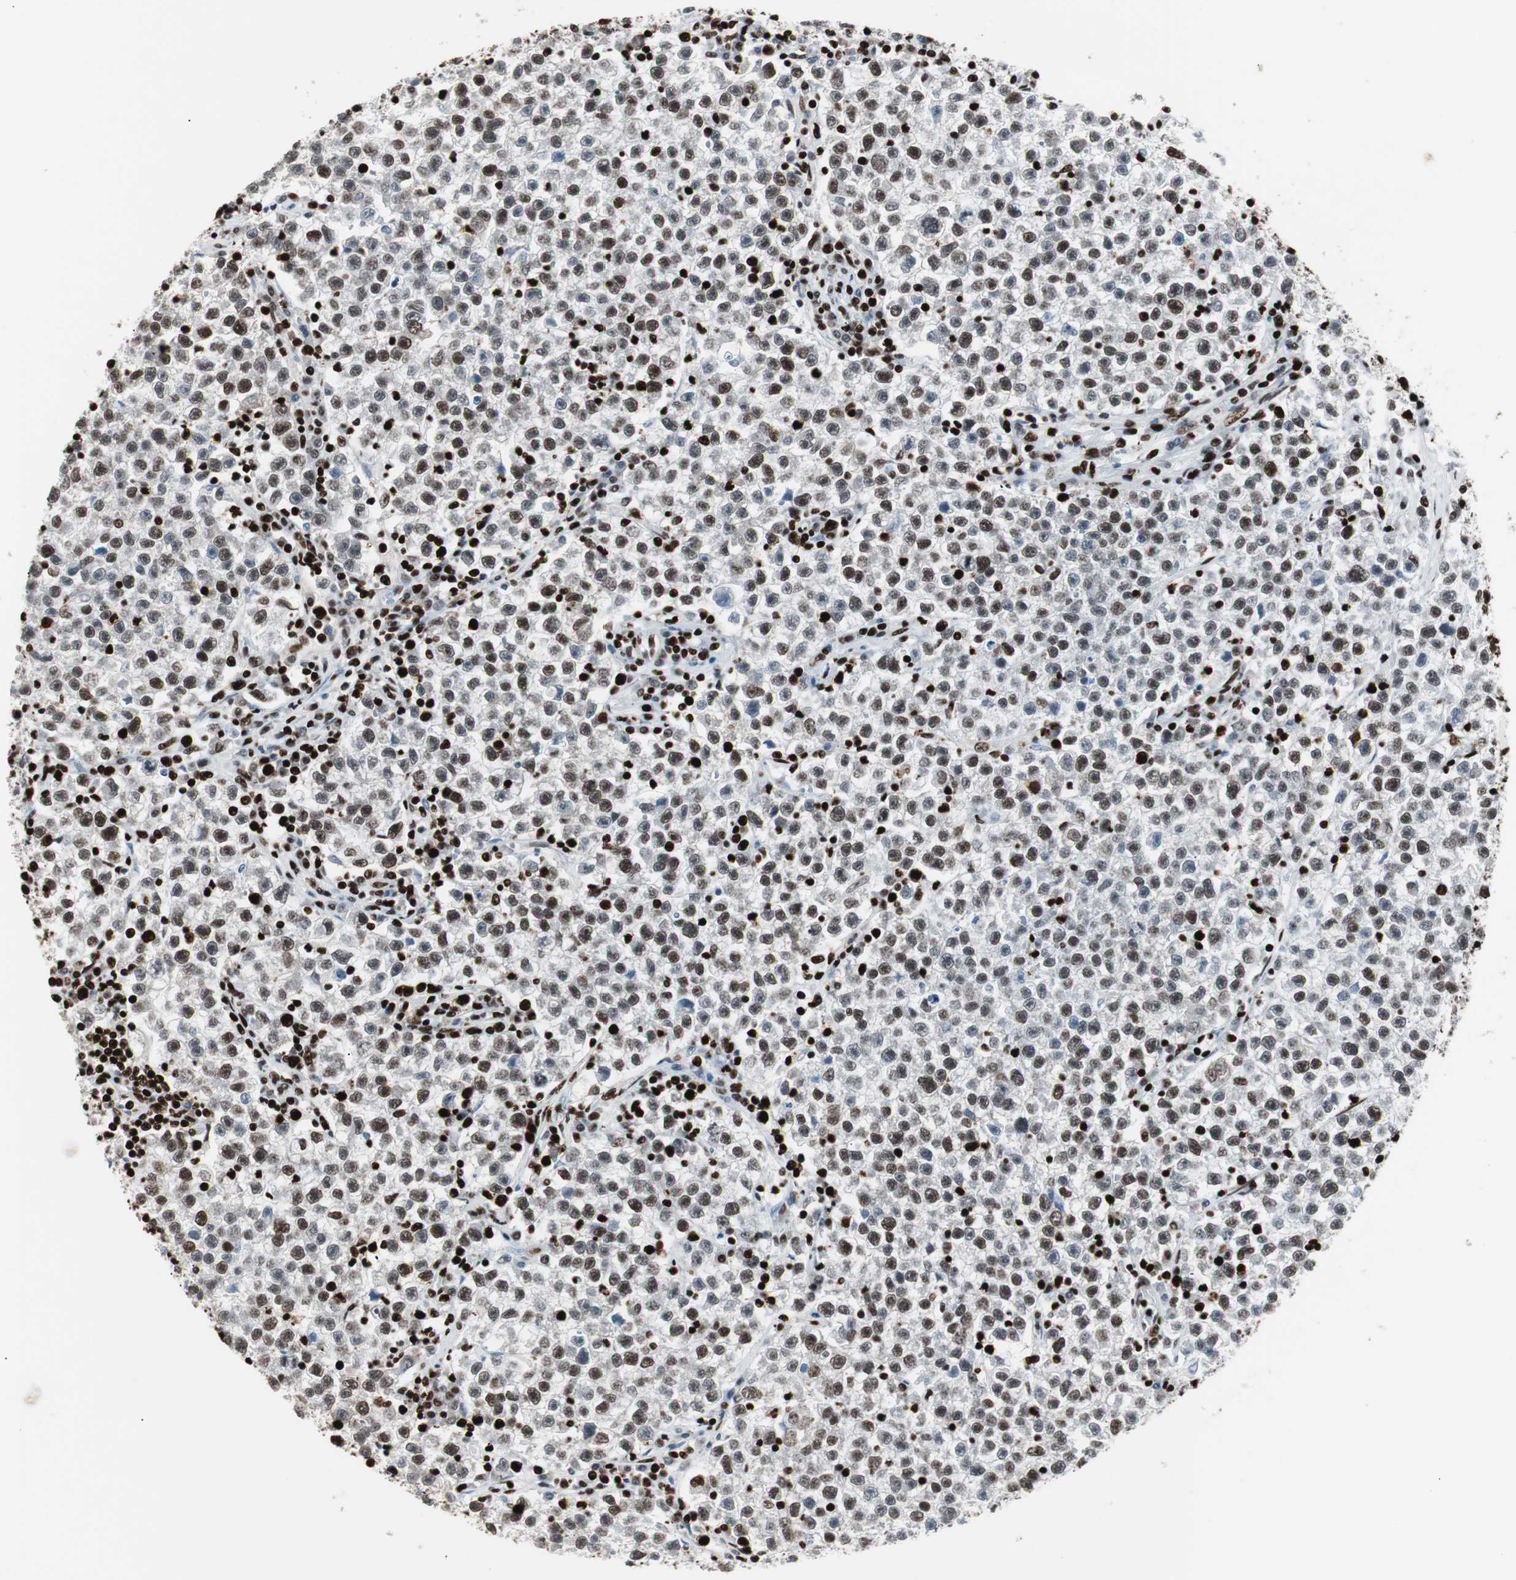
{"staining": {"intensity": "moderate", "quantity": ">75%", "location": "nuclear"}, "tissue": "testis cancer", "cell_type": "Tumor cells", "image_type": "cancer", "snomed": [{"axis": "morphology", "description": "Seminoma, NOS"}, {"axis": "topography", "description": "Testis"}], "caption": "This histopathology image reveals IHC staining of testis seminoma, with medium moderate nuclear expression in about >75% of tumor cells.", "gene": "MTA2", "patient": {"sex": "male", "age": 22}}